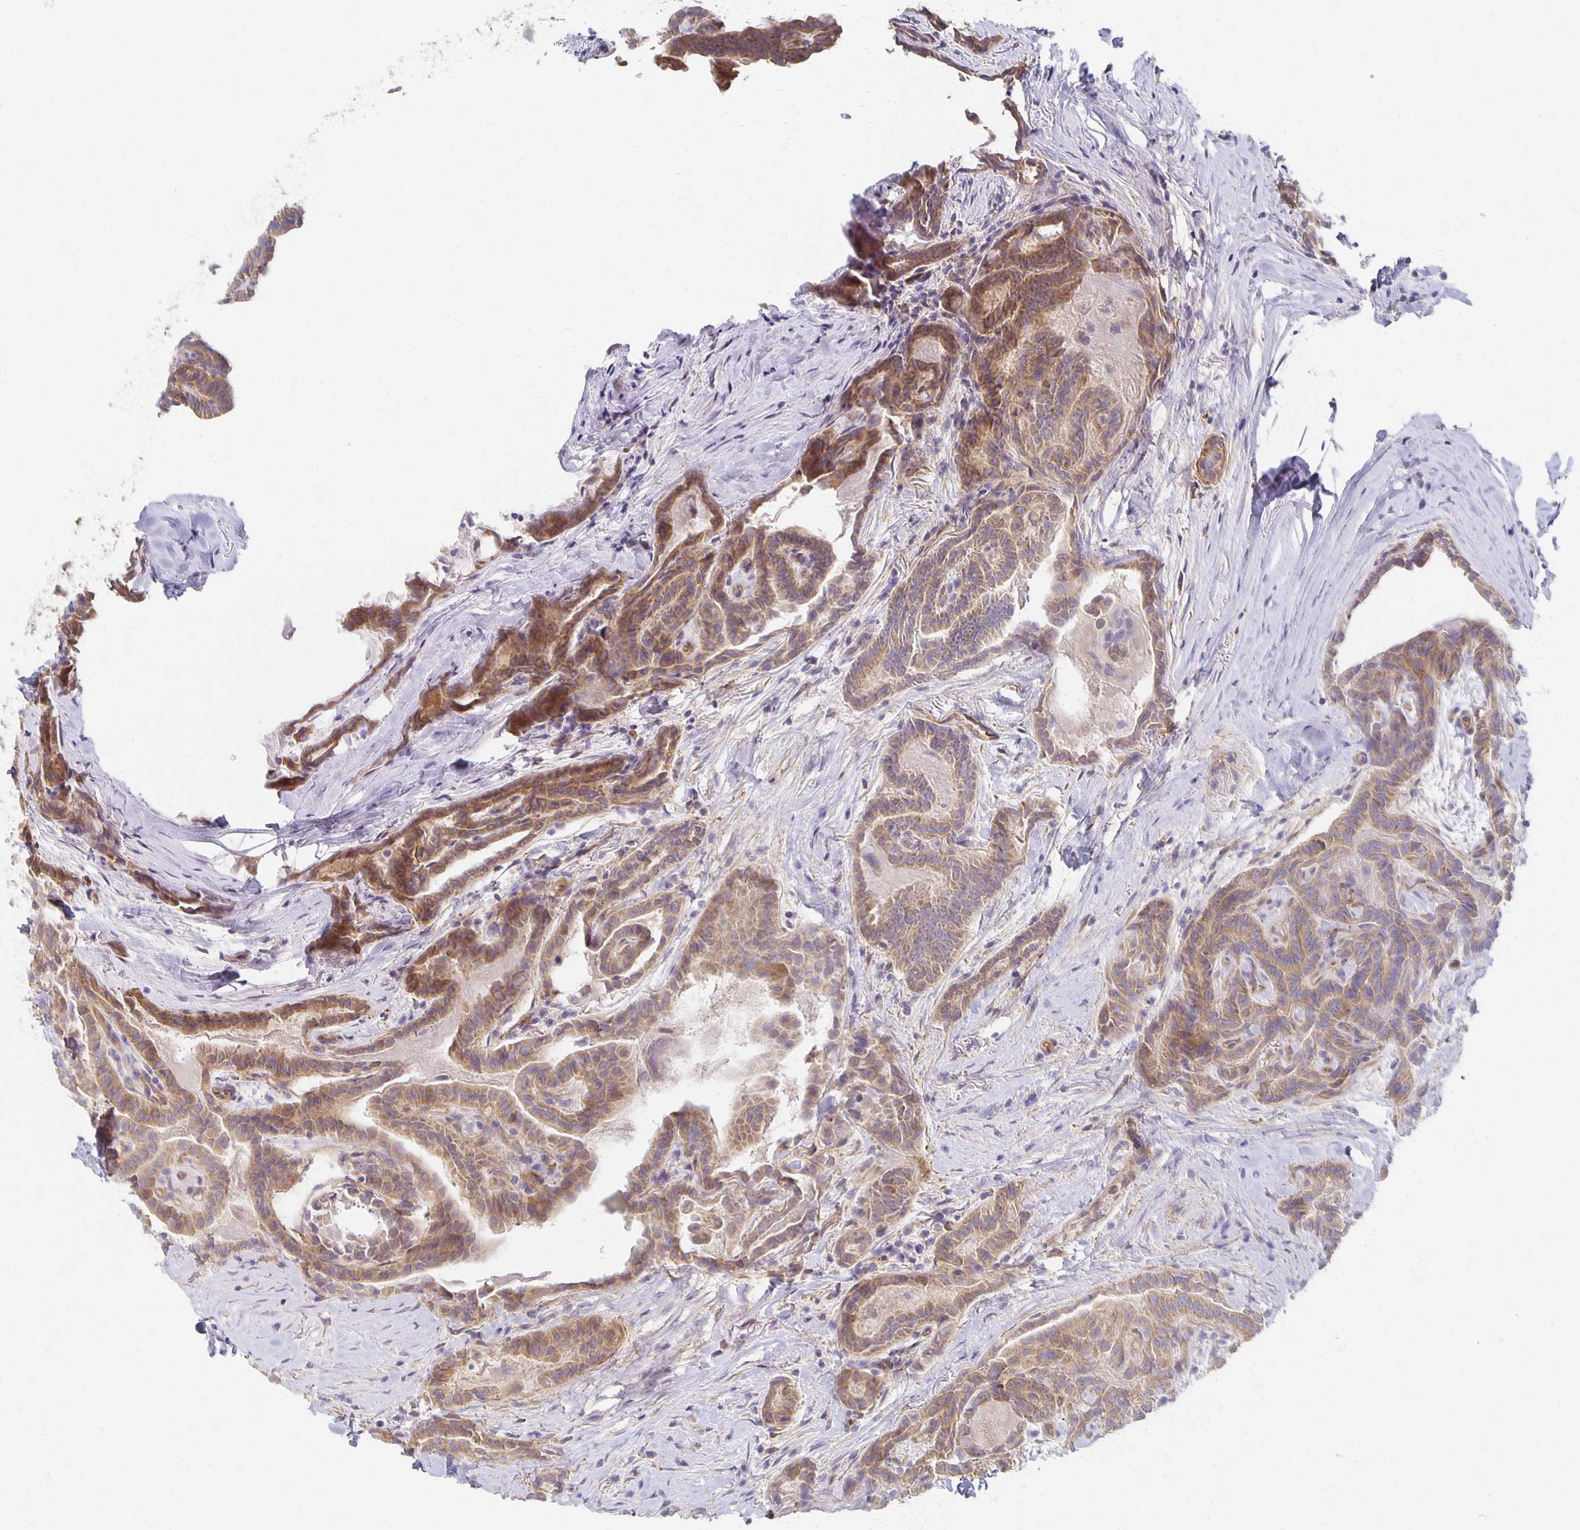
{"staining": {"intensity": "moderate", "quantity": ">75%", "location": "cytoplasmic/membranous"}, "tissue": "thyroid cancer", "cell_type": "Tumor cells", "image_type": "cancer", "snomed": [{"axis": "morphology", "description": "Papillary adenocarcinoma, NOS"}, {"axis": "topography", "description": "Thyroid gland"}], "caption": "Immunohistochemistry (DAB (3,3'-diaminobenzidine)) staining of human papillary adenocarcinoma (thyroid) shows moderate cytoplasmic/membranous protein expression in approximately >75% of tumor cells.", "gene": "SORL1", "patient": {"sex": "female", "age": 61}}